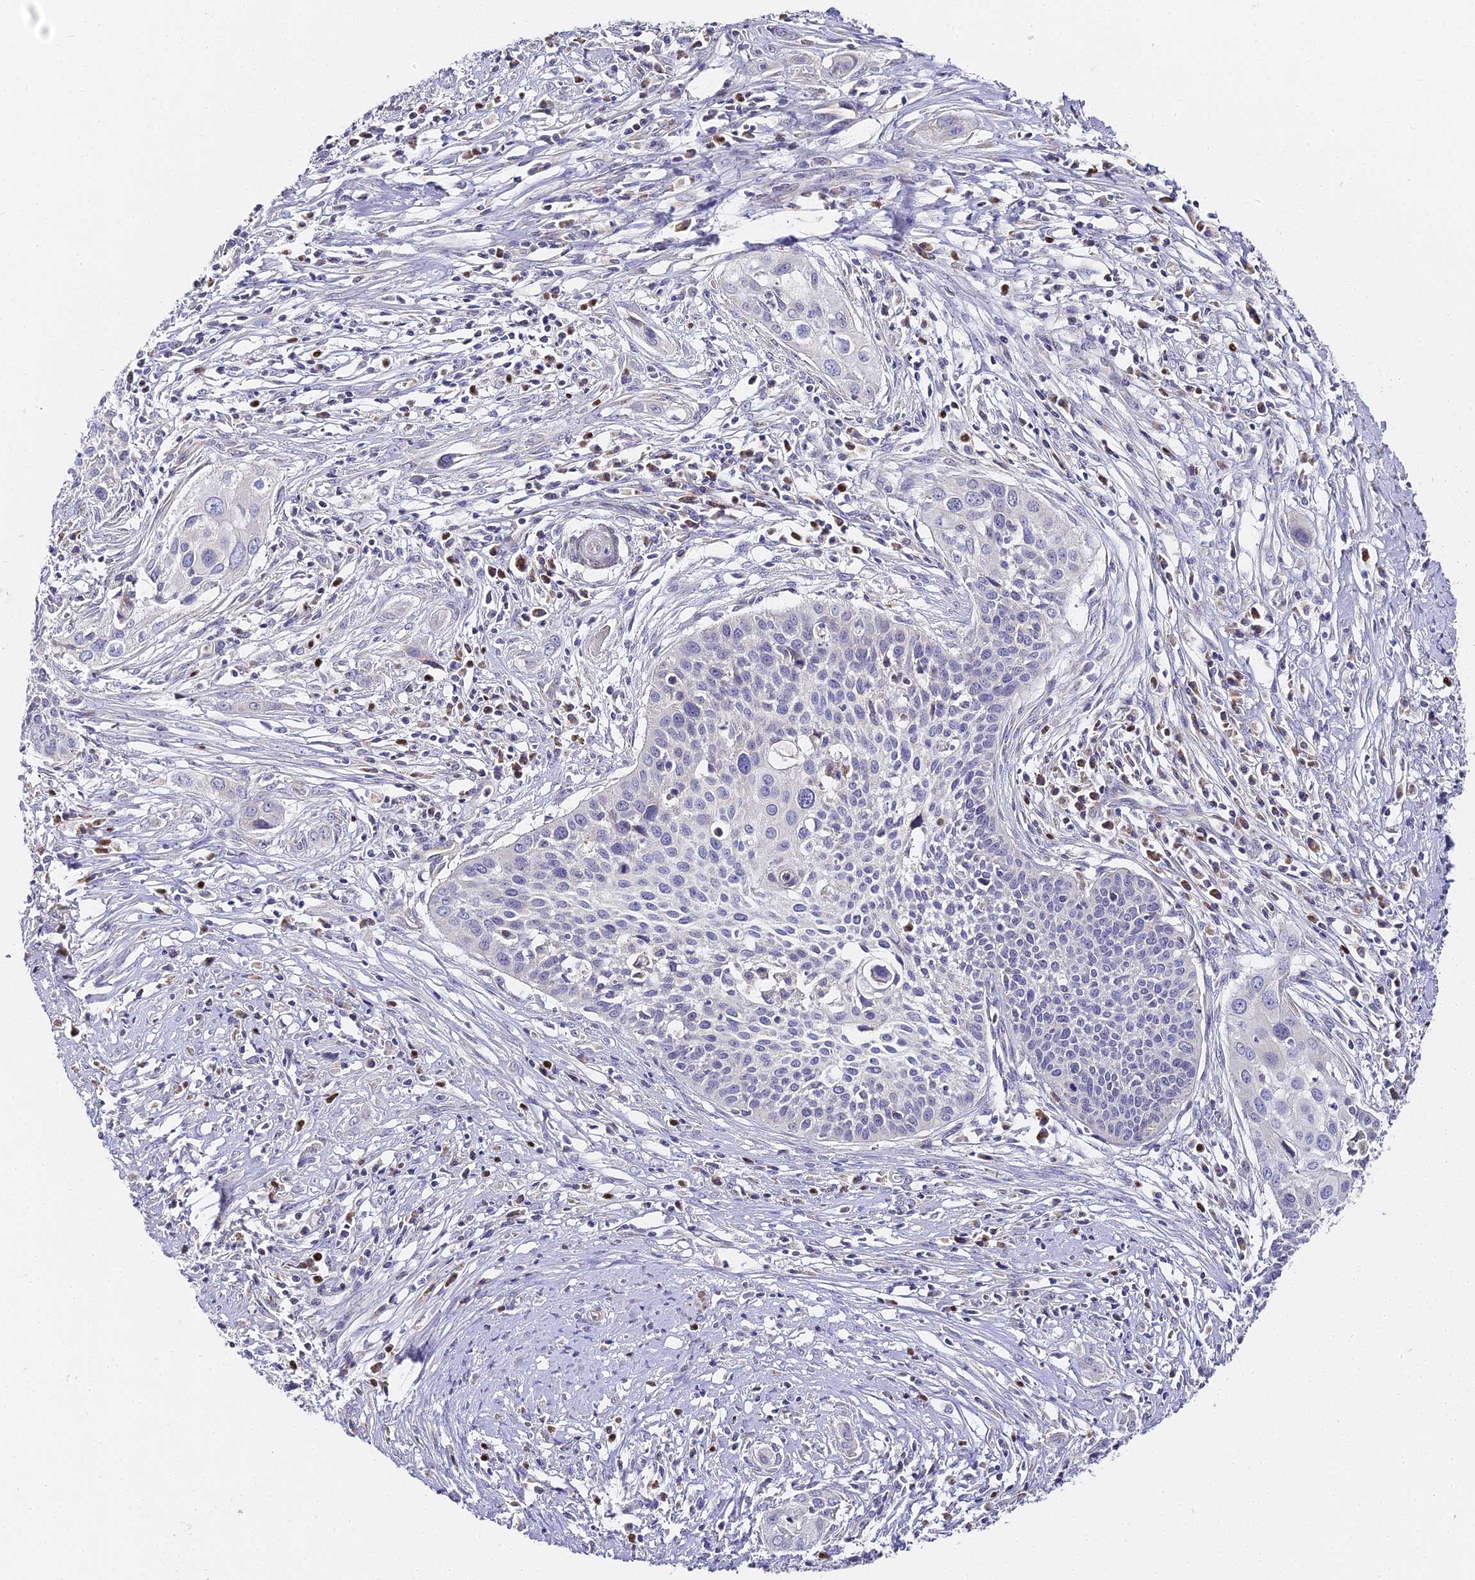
{"staining": {"intensity": "negative", "quantity": "none", "location": "none"}, "tissue": "cervical cancer", "cell_type": "Tumor cells", "image_type": "cancer", "snomed": [{"axis": "morphology", "description": "Squamous cell carcinoma, NOS"}, {"axis": "topography", "description": "Cervix"}], "caption": "This image is of cervical squamous cell carcinoma stained with IHC to label a protein in brown with the nuclei are counter-stained blue. There is no expression in tumor cells. (Stains: DAB immunohistochemistry (IHC) with hematoxylin counter stain, Microscopy: brightfield microscopy at high magnification).", "gene": "SERP1", "patient": {"sex": "female", "age": 34}}